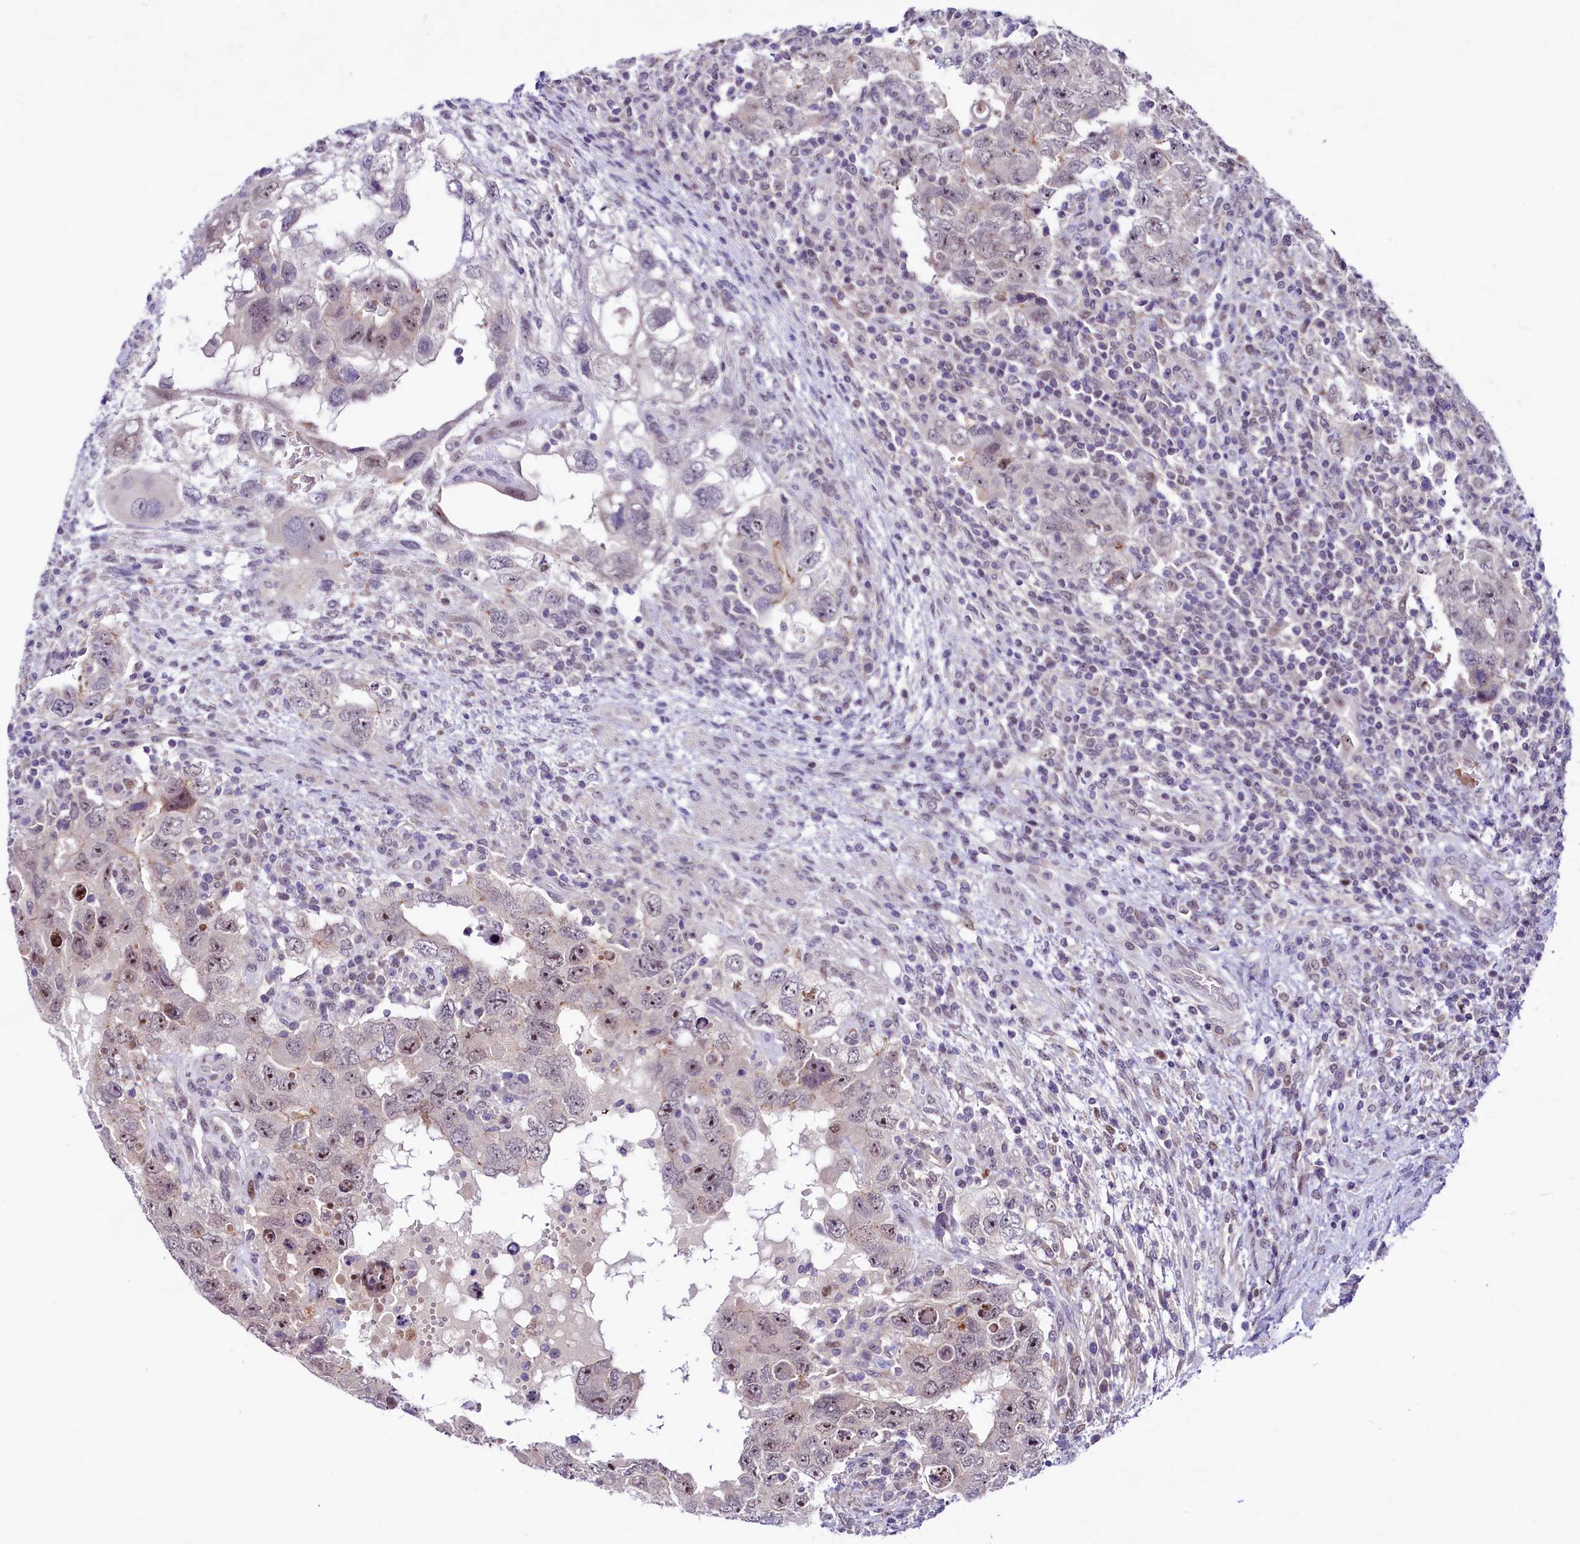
{"staining": {"intensity": "moderate", "quantity": ">75%", "location": "nuclear"}, "tissue": "testis cancer", "cell_type": "Tumor cells", "image_type": "cancer", "snomed": [{"axis": "morphology", "description": "Carcinoma, Embryonal, NOS"}, {"axis": "topography", "description": "Testis"}], "caption": "Tumor cells display medium levels of moderate nuclear staining in about >75% of cells in human embryonal carcinoma (testis).", "gene": "LEUTX", "patient": {"sex": "male", "age": 26}}